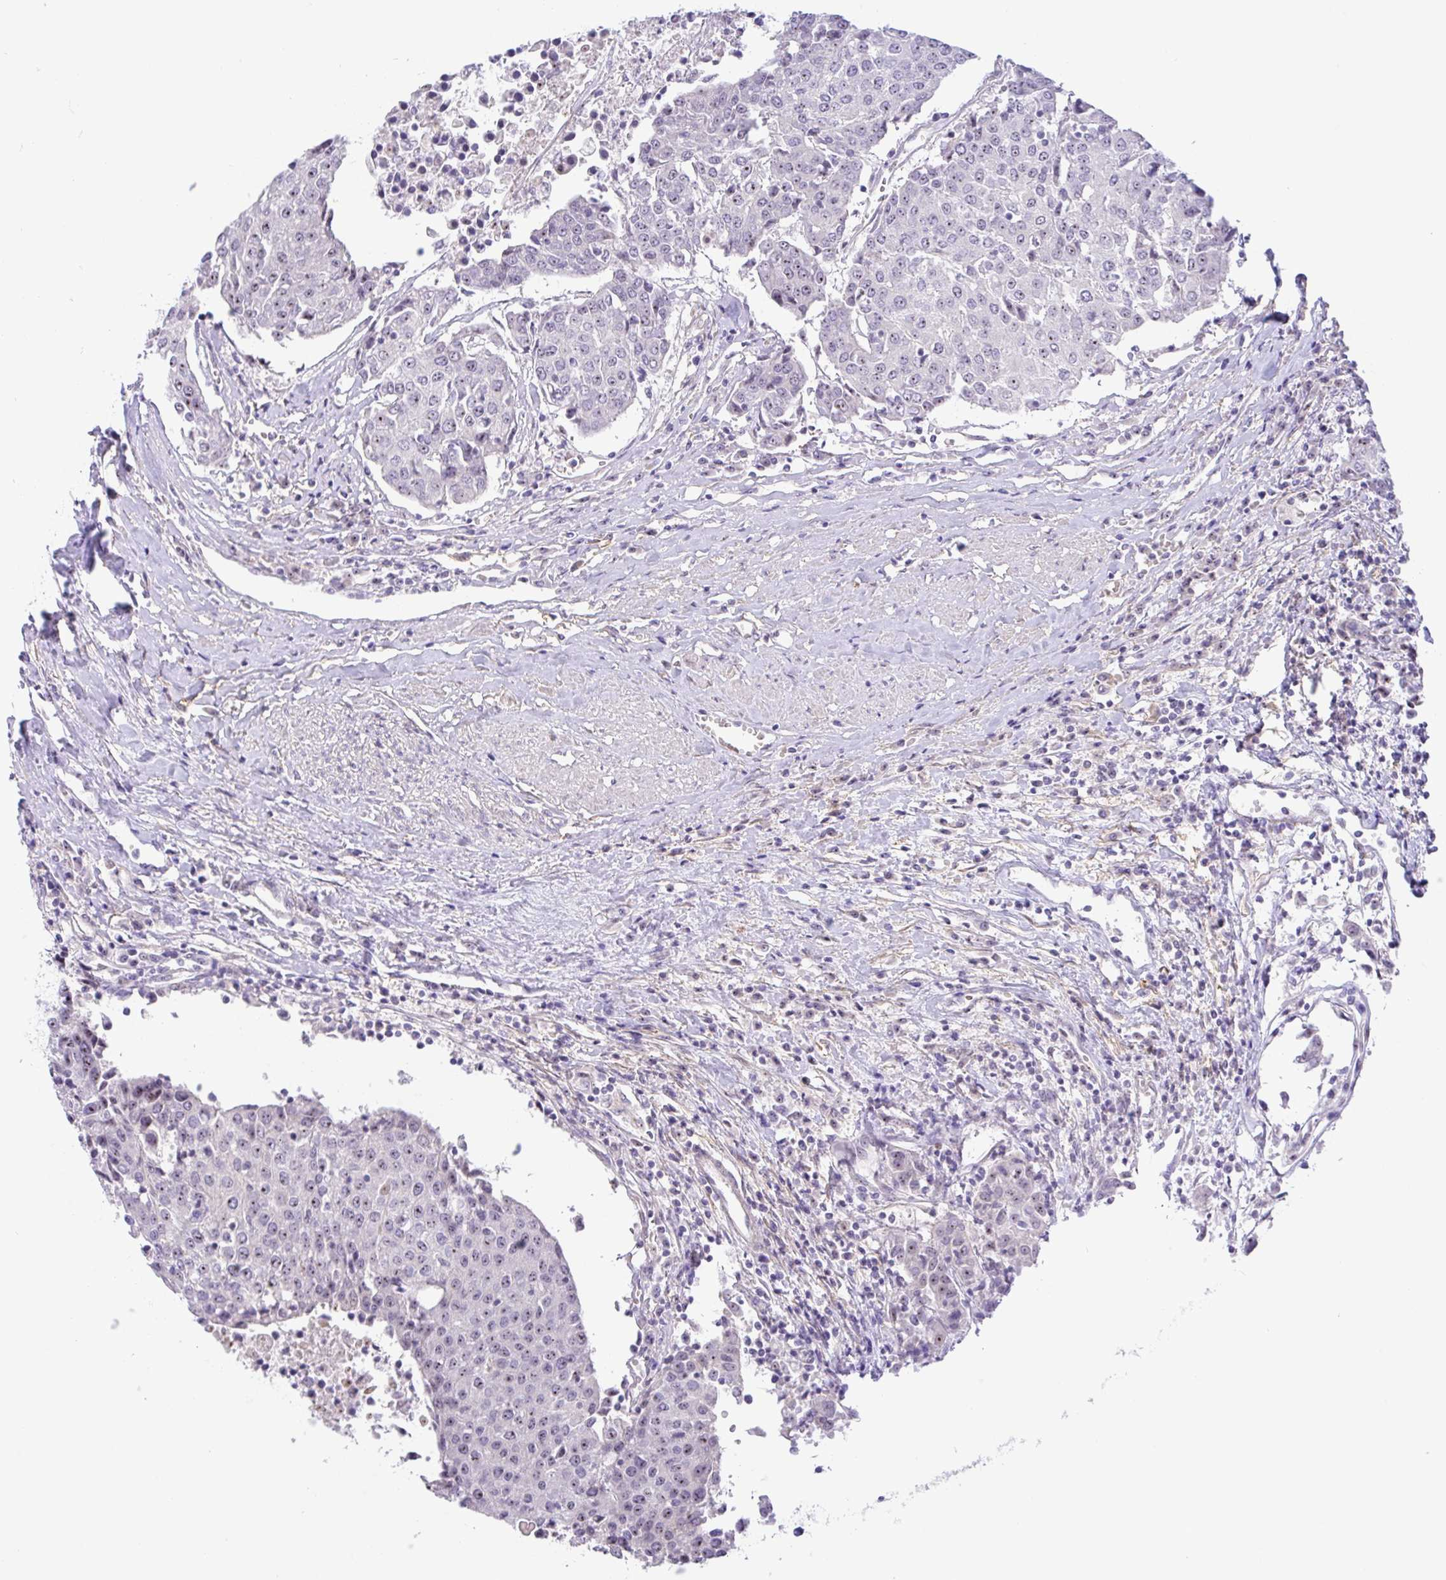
{"staining": {"intensity": "moderate", "quantity": "<25%", "location": "nuclear"}, "tissue": "urothelial cancer", "cell_type": "Tumor cells", "image_type": "cancer", "snomed": [{"axis": "morphology", "description": "Urothelial carcinoma, High grade"}, {"axis": "topography", "description": "Urinary bladder"}], "caption": "There is low levels of moderate nuclear positivity in tumor cells of urothelial cancer, as demonstrated by immunohistochemical staining (brown color).", "gene": "MXRA8", "patient": {"sex": "female", "age": 85}}